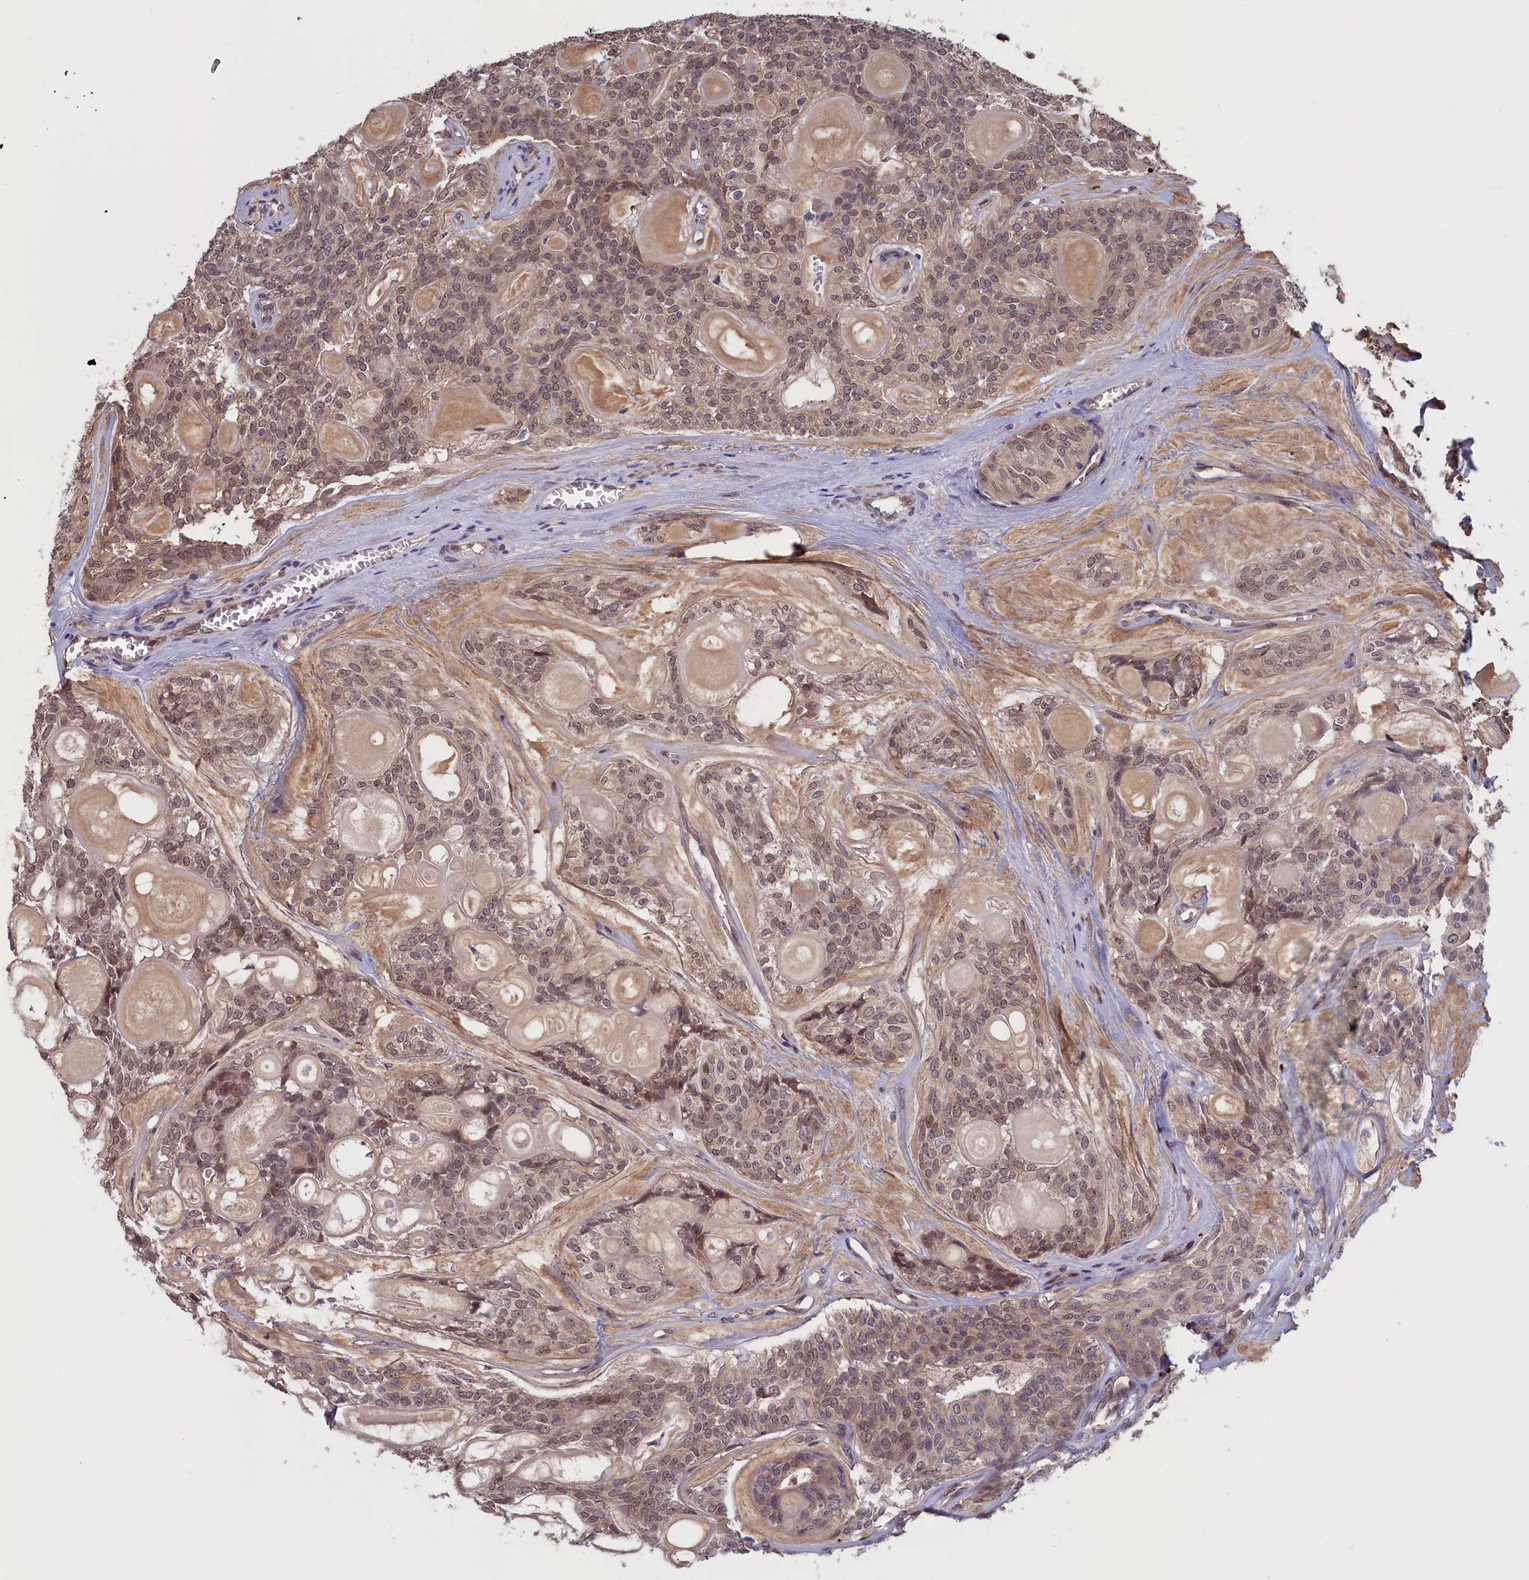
{"staining": {"intensity": "weak", "quantity": ">75%", "location": "nuclear"}, "tissue": "head and neck cancer", "cell_type": "Tumor cells", "image_type": "cancer", "snomed": [{"axis": "morphology", "description": "Adenocarcinoma, NOS"}, {"axis": "topography", "description": "Head-Neck"}], "caption": "This is an image of immunohistochemistry staining of head and neck cancer, which shows weak staining in the nuclear of tumor cells.", "gene": "PLP2", "patient": {"sex": "male", "age": 66}}